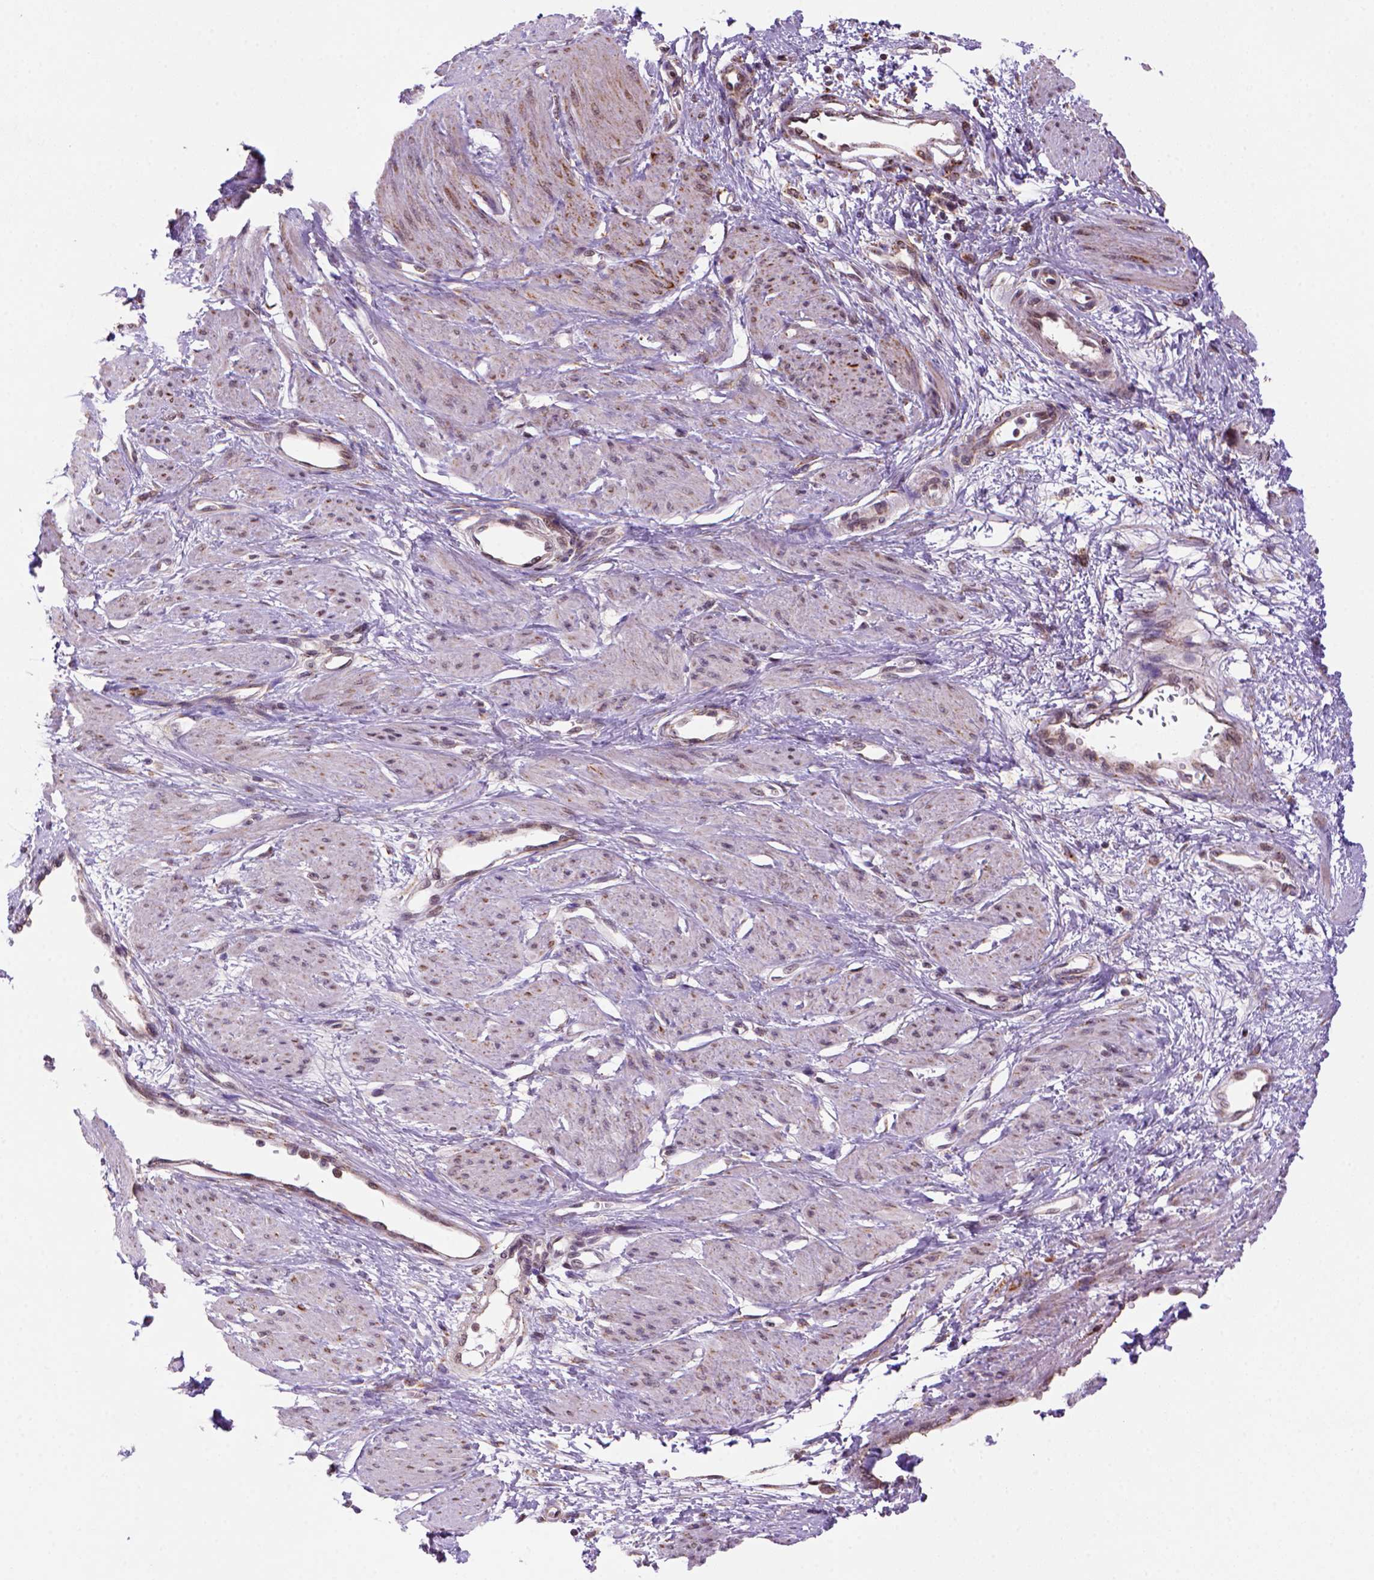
{"staining": {"intensity": "moderate", "quantity": "25%-75%", "location": "cytoplasmic/membranous"}, "tissue": "smooth muscle", "cell_type": "Smooth muscle cells", "image_type": "normal", "snomed": [{"axis": "morphology", "description": "Normal tissue, NOS"}, {"axis": "topography", "description": "Smooth muscle"}, {"axis": "topography", "description": "Uterus"}], "caption": "Moderate cytoplasmic/membranous staining for a protein is appreciated in approximately 25%-75% of smooth muscle cells of benign smooth muscle using immunohistochemistry (IHC).", "gene": "FZD7", "patient": {"sex": "female", "age": 39}}